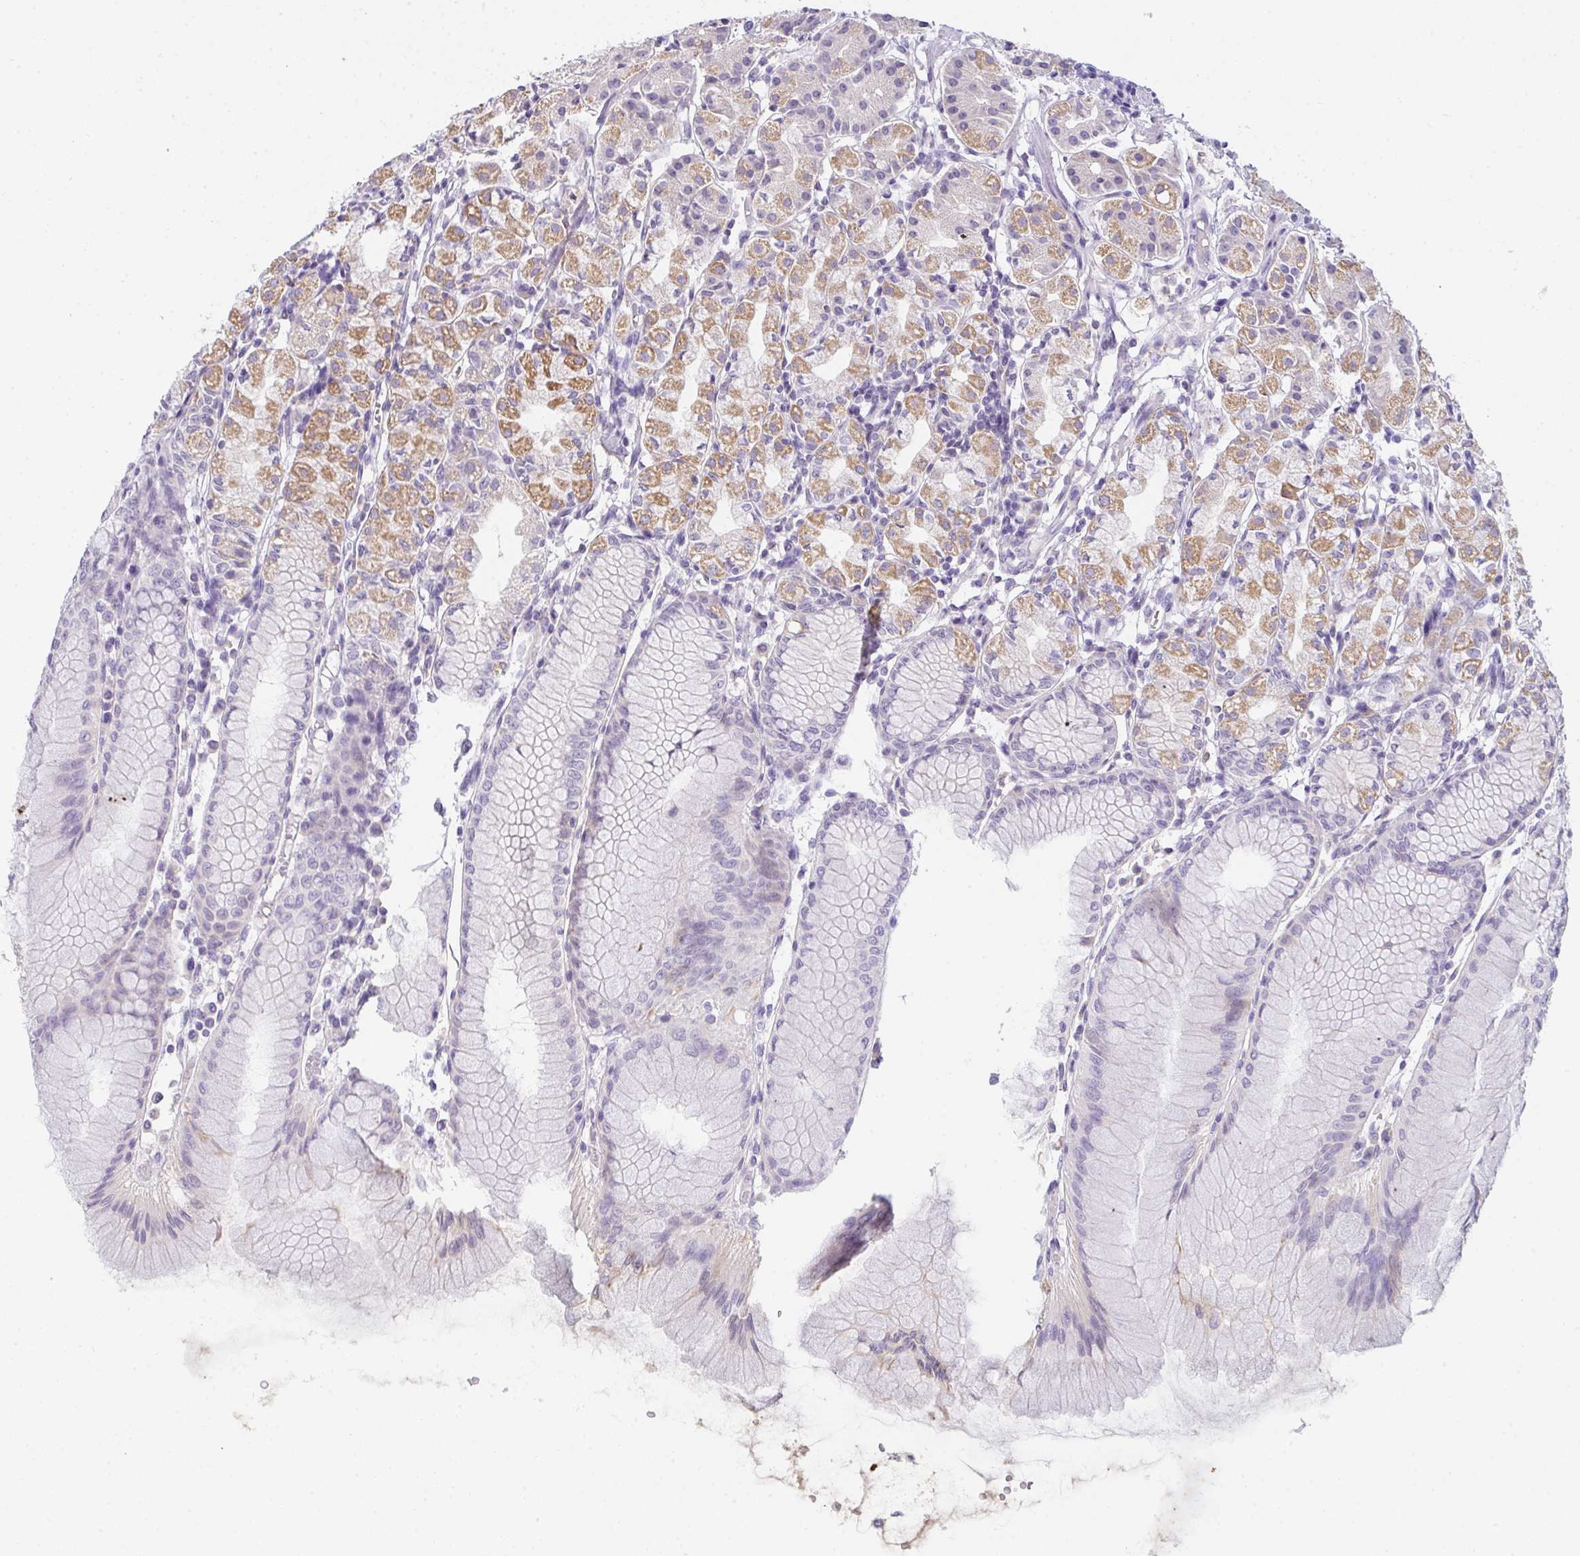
{"staining": {"intensity": "moderate", "quantity": "25%-75%", "location": "cytoplasmic/membranous"}, "tissue": "stomach", "cell_type": "Glandular cells", "image_type": "normal", "snomed": [{"axis": "morphology", "description": "Normal tissue, NOS"}, {"axis": "topography", "description": "Stomach"}], "caption": "An immunohistochemistry (IHC) image of unremarkable tissue is shown. Protein staining in brown labels moderate cytoplasmic/membranous positivity in stomach within glandular cells. The staining was performed using DAB, with brown indicating positive protein expression. Nuclei are stained blue with hematoxylin.", "gene": "COX7B", "patient": {"sex": "female", "age": 57}}